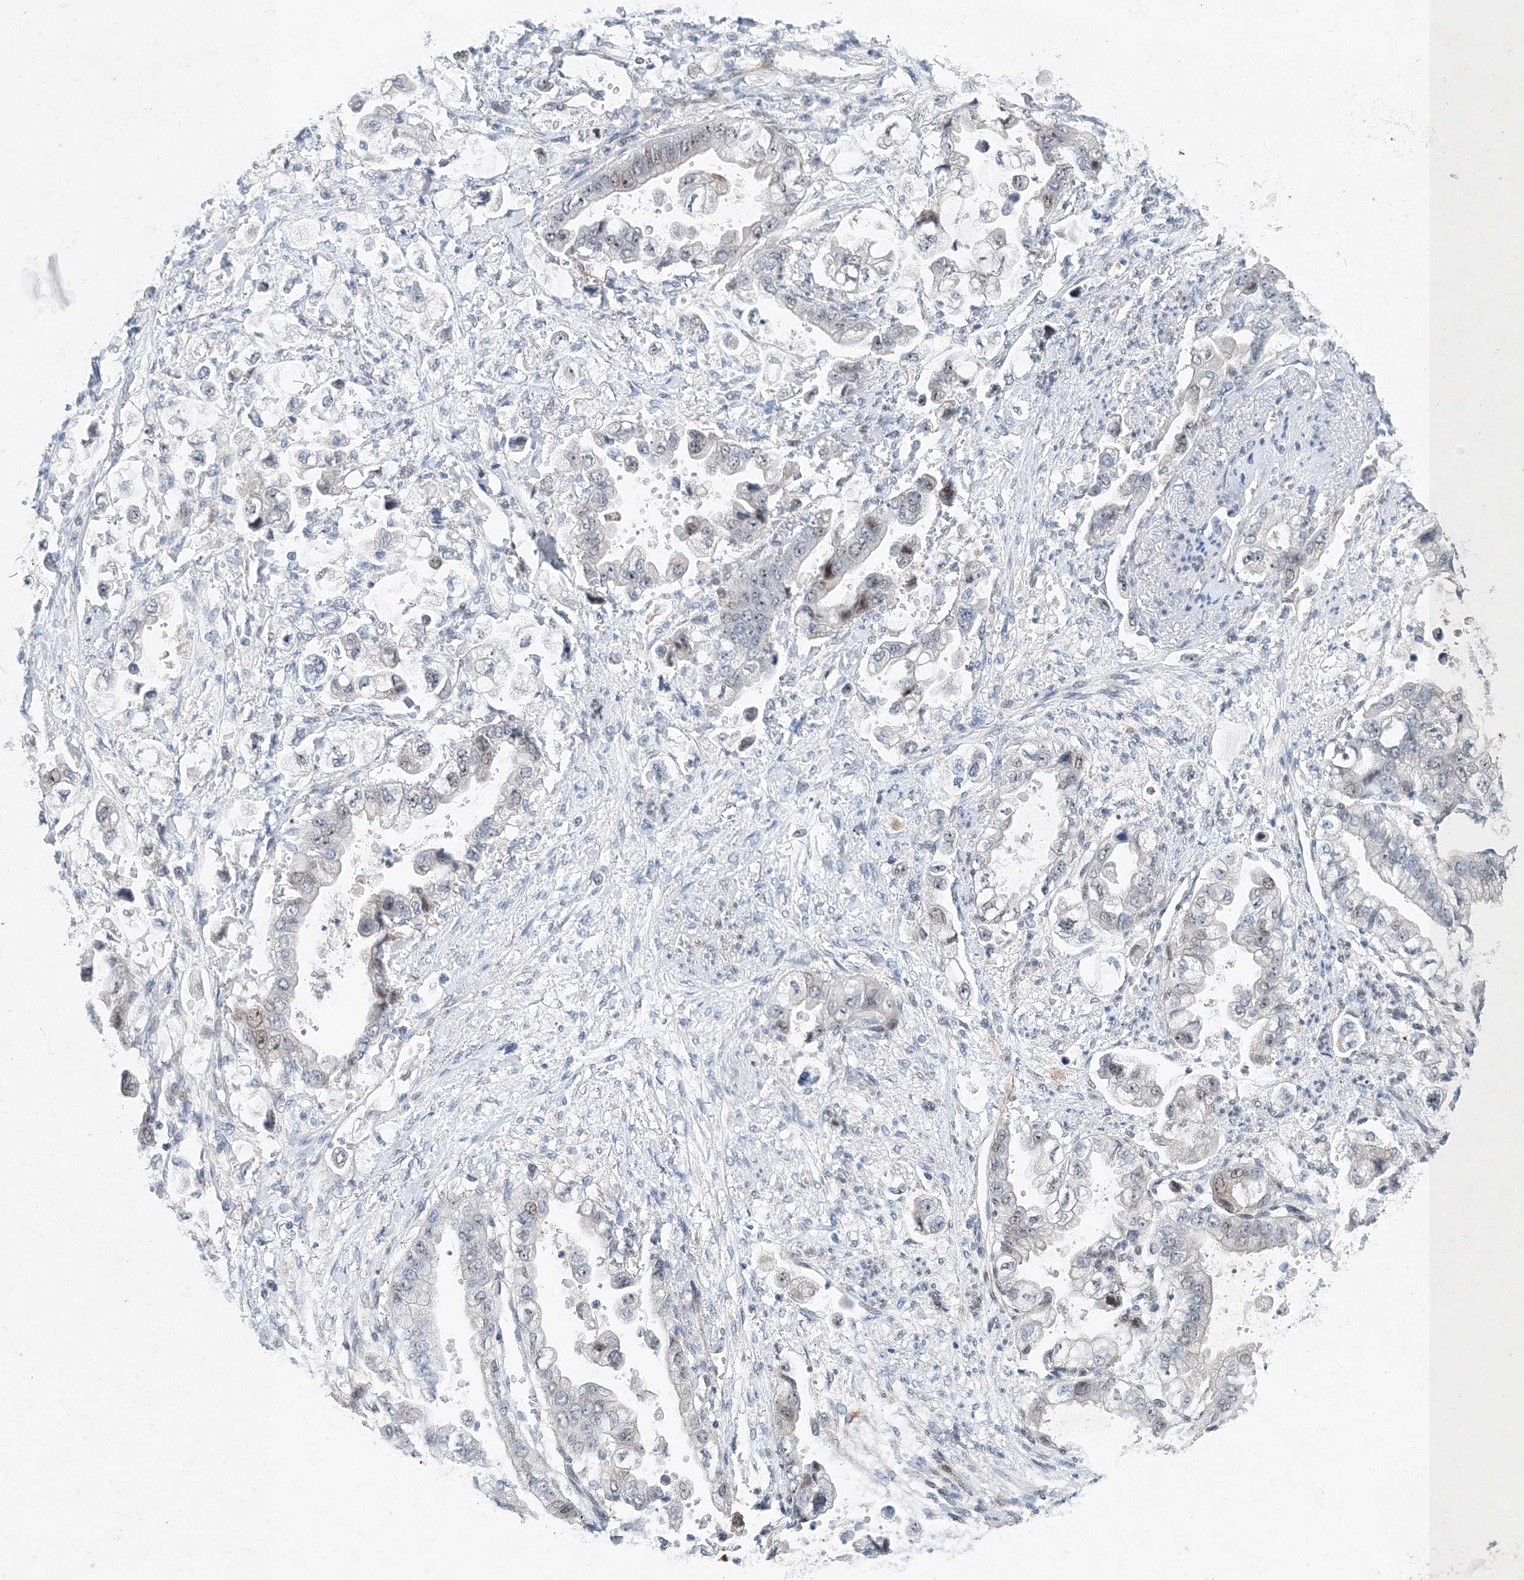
{"staining": {"intensity": "moderate", "quantity": "<25%", "location": "nuclear"}, "tissue": "stomach cancer", "cell_type": "Tumor cells", "image_type": "cancer", "snomed": [{"axis": "morphology", "description": "Adenocarcinoma, NOS"}, {"axis": "topography", "description": "Stomach"}], "caption": "Tumor cells exhibit low levels of moderate nuclear expression in about <25% of cells in adenocarcinoma (stomach).", "gene": "UIMC1", "patient": {"sex": "male", "age": 62}}